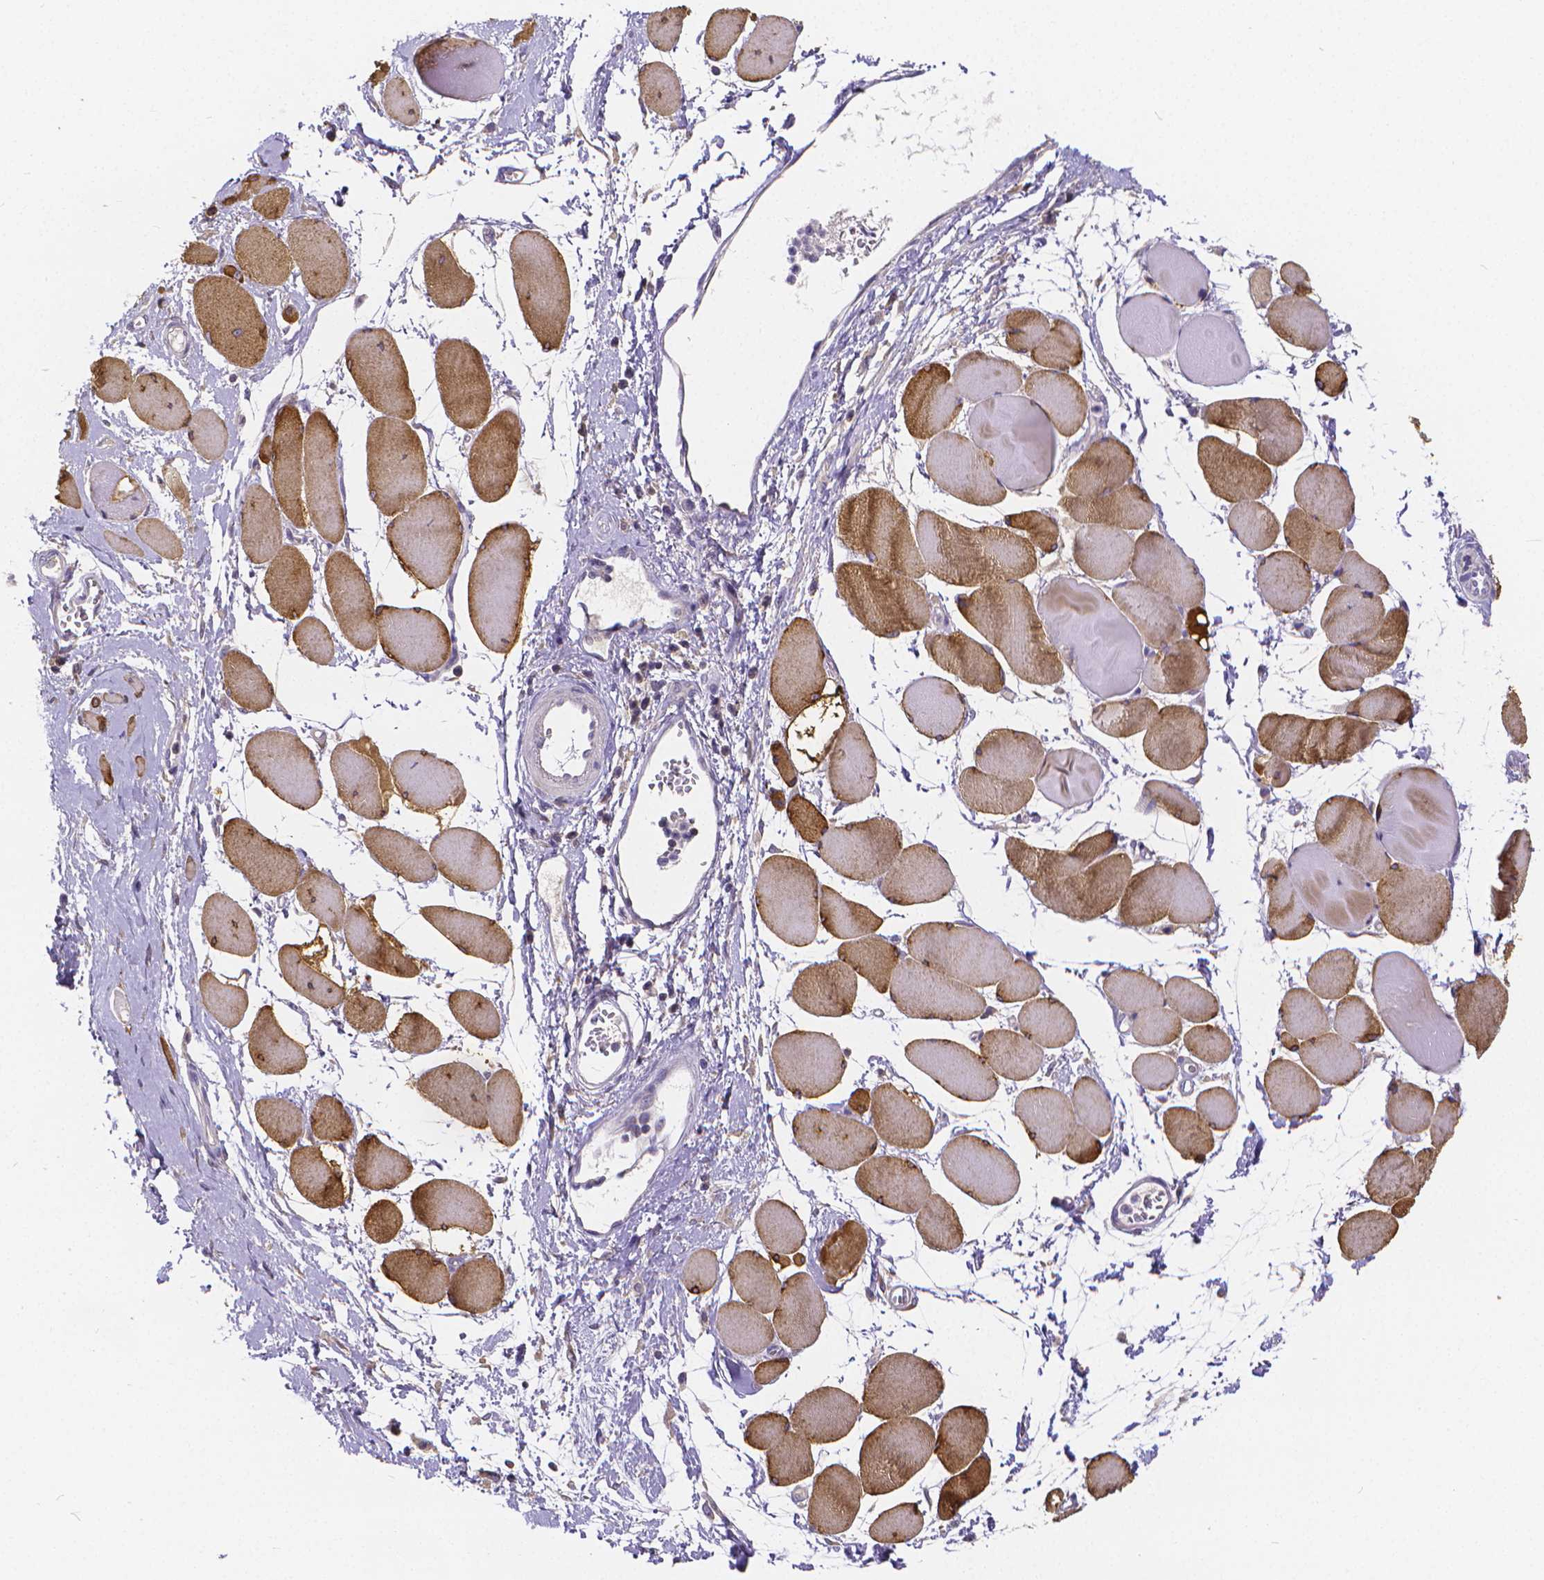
{"staining": {"intensity": "moderate", "quantity": ">75%", "location": "cytoplasmic/membranous"}, "tissue": "skeletal muscle", "cell_type": "Myocytes", "image_type": "normal", "snomed": [{"axis": "morphology", "description": "Normal tissue, NOS"}, {"axis": "topography", "description": "Skeletal muscle"}], "caption": "Immunohistochemical staining of normal human skeletal muscle displays >75% levels of moderate cytoplasmic/membranous protein expression in approximately >75% of myocytes.", "gene": "GLRB", "patient": {"sex": "female", "age": 75}}